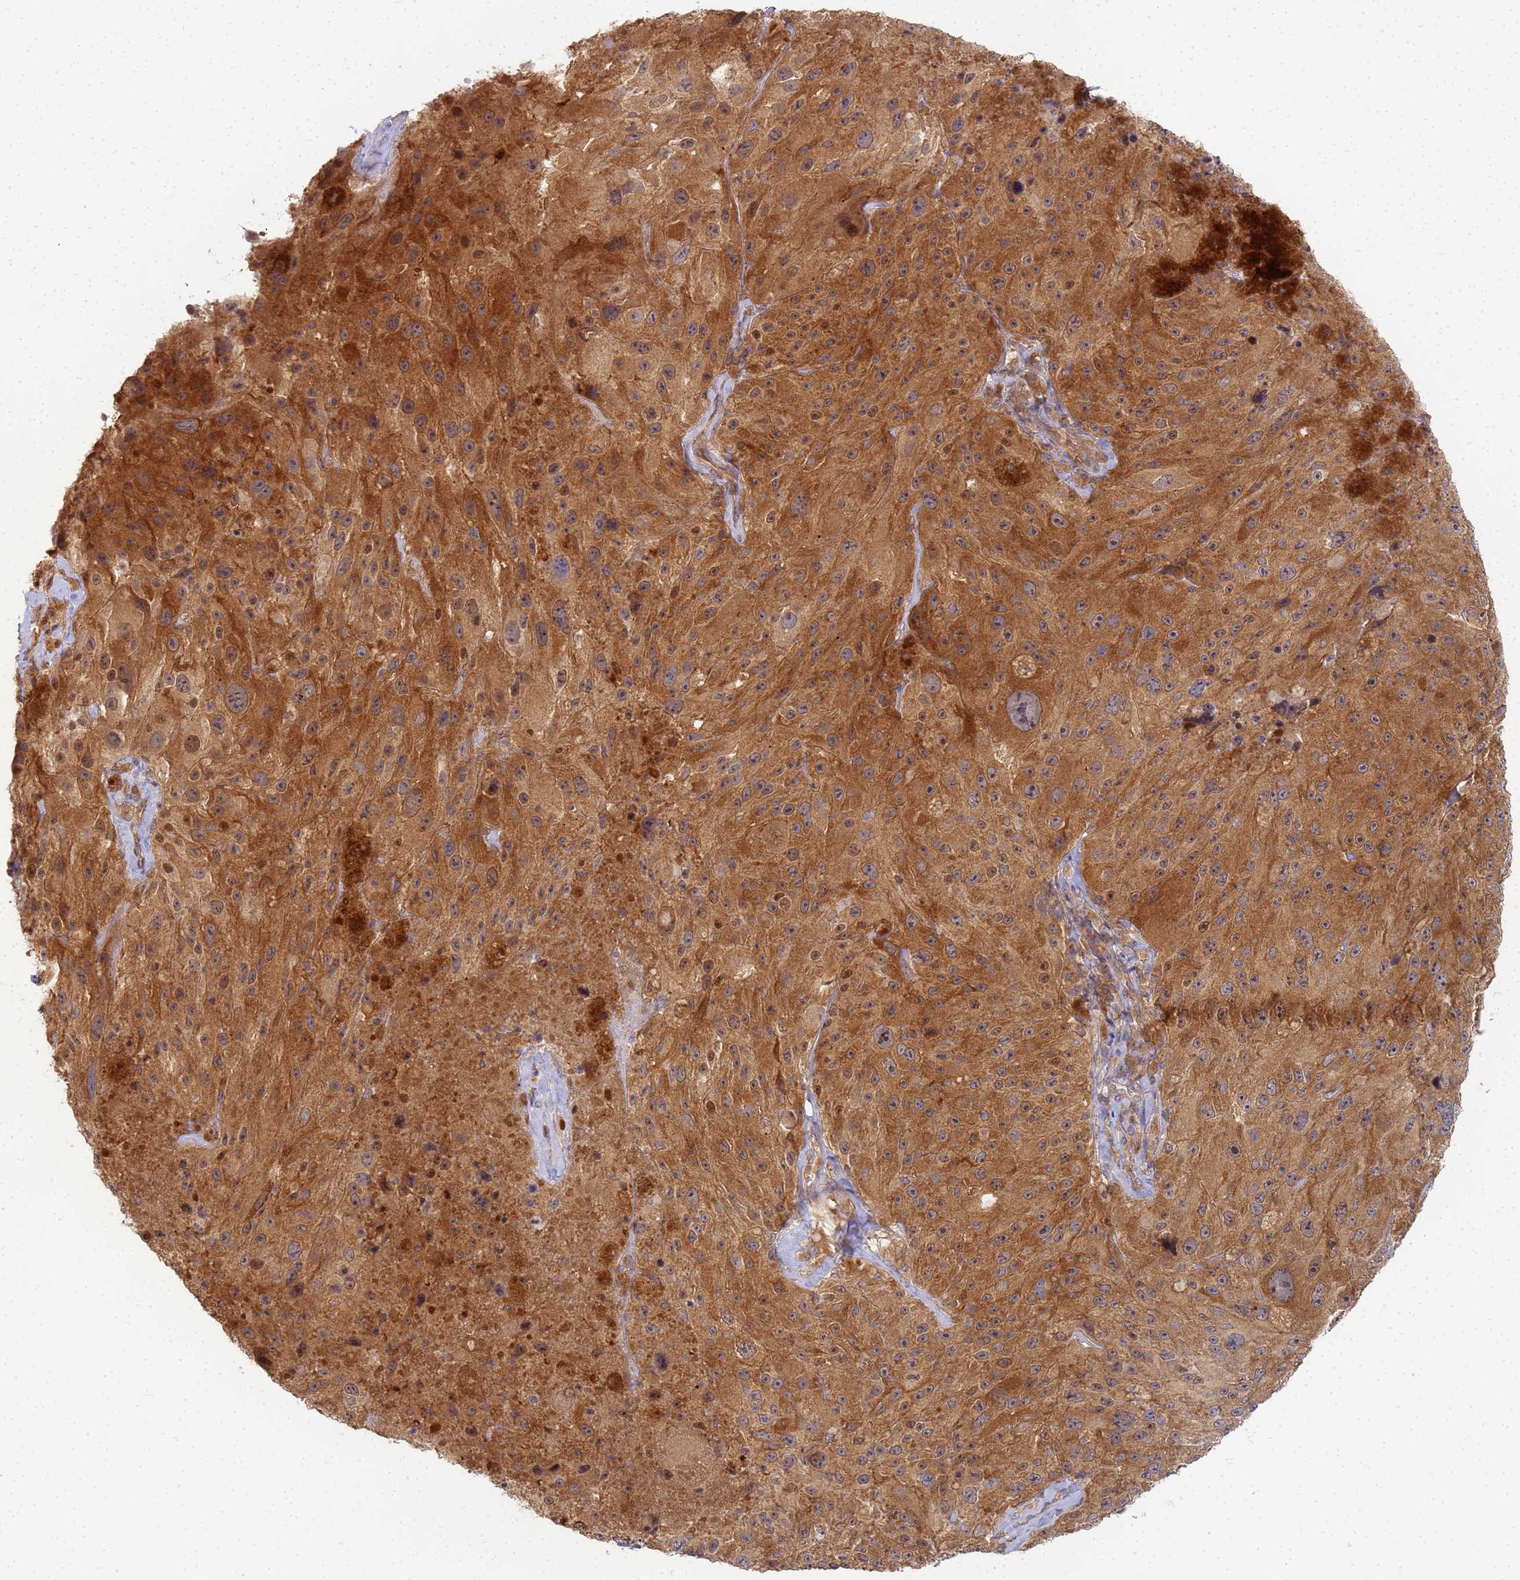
{"staining": {"intensity": "strong", "quantity": ">75%", "location": "cytoplasmic/membranous,nuclear"}, "tissue": "melanoma", "cell_type": "Tumor cells", "image_type": "cancer", "snomed": [{"axis": "morphology", "description": "Malignant melanoma, Metastatic site"}, {"axis": "topography", "description": "Lymph node"}], "caption": "Melanoma was stained to show a protein in brown. There is high levels of strong cytoplasmic/membranous and nuclear expression in approximately >75% of tumor cells. (Stains: DAB in brown, nuclei in blue, Microscopy: brightfield microscopy at high magnification).", "gene": "SHARPIN", "patient": {"sex": "male", "age": 62}}